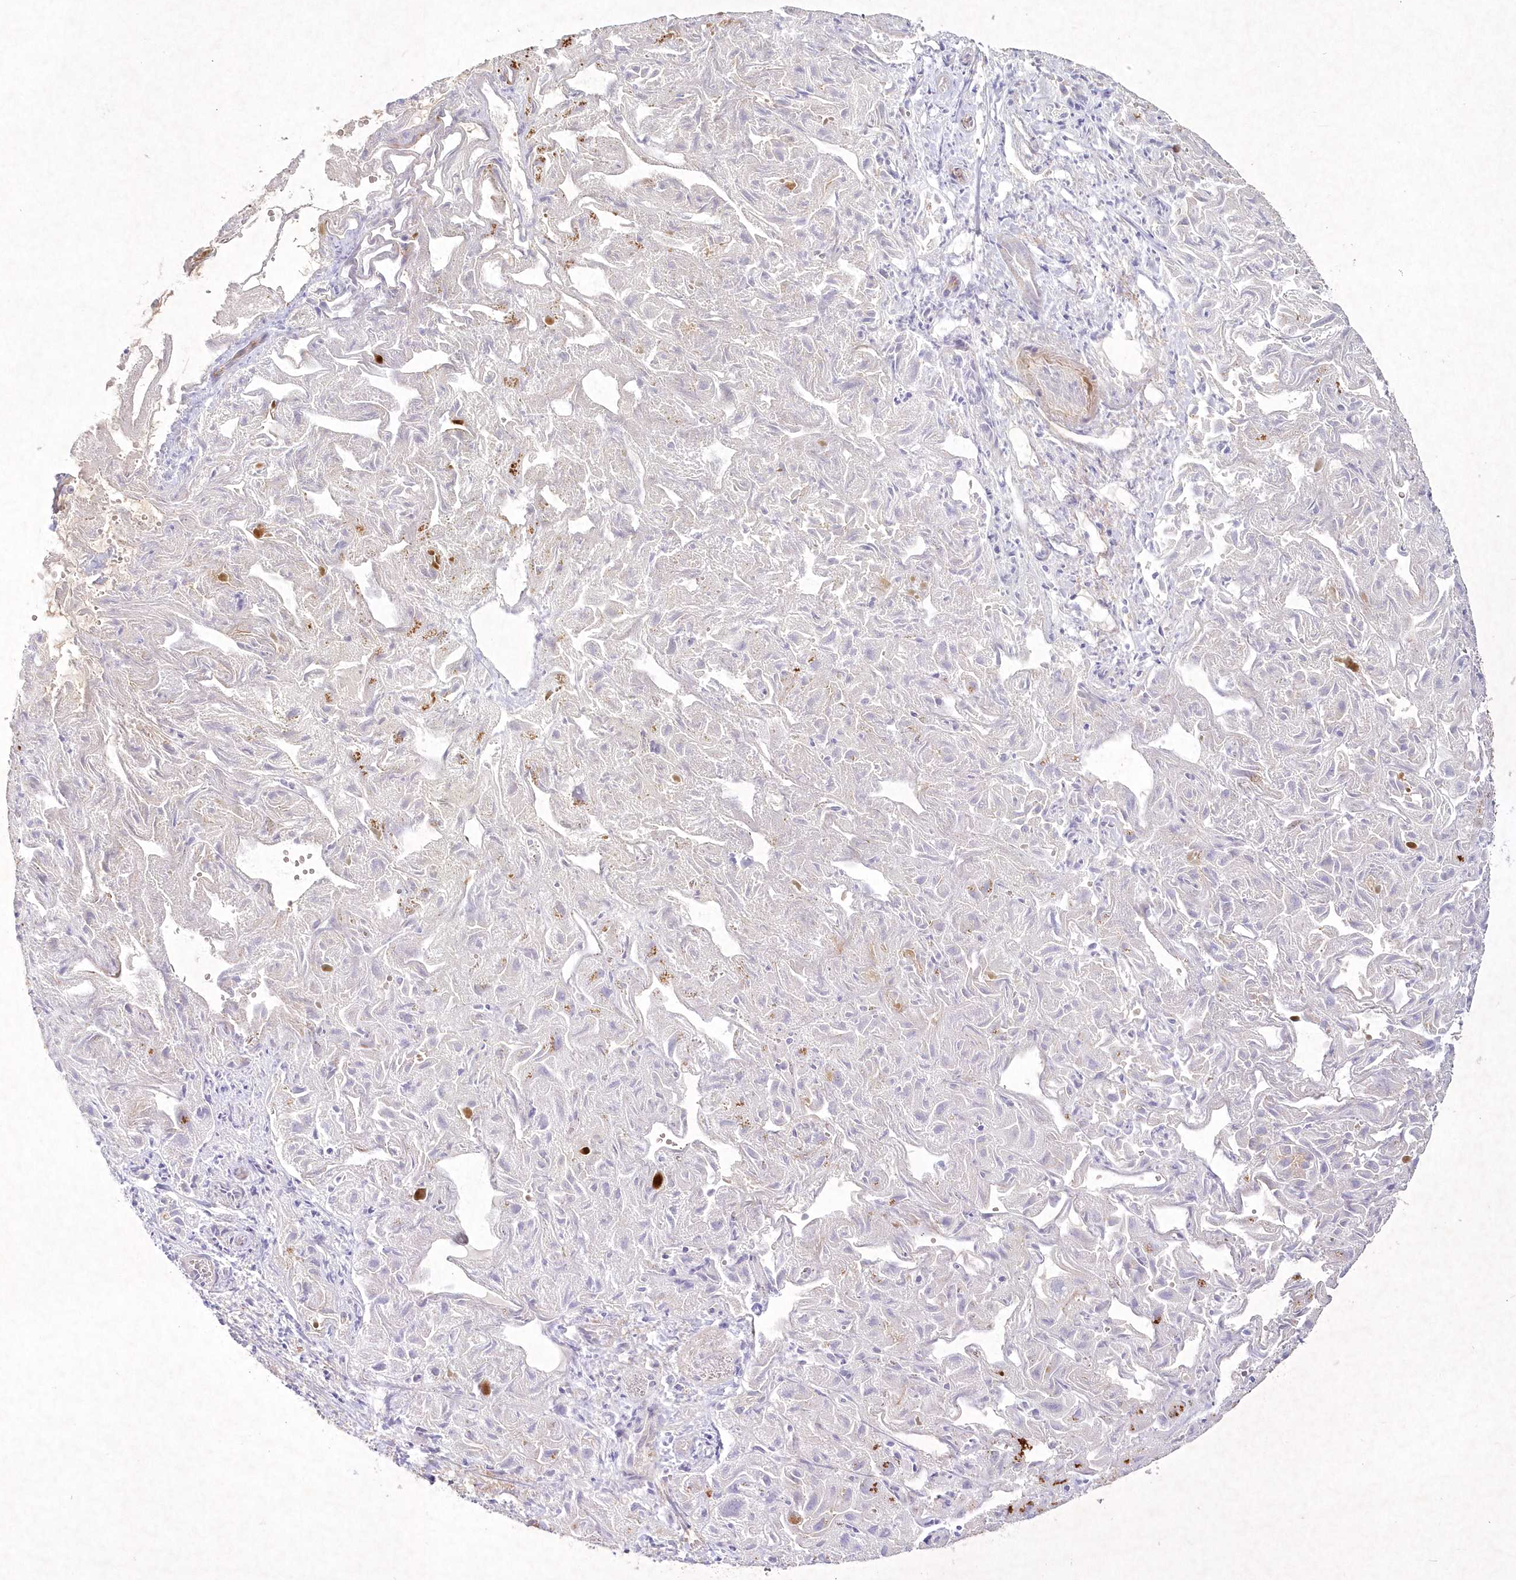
{"staining": {"intensity": "negative", "quantity": "none", "location": "none"}, "tissue": "liver cancer", "cell_type": "Tumor cells", "image_type": "cancer", "snomed": [{"axis": "morphology", "description": "Cholangiocarcinoma"}, {"axis": "topography", "description": "Liver"}], "caption": "This is an immunohistochemistry (IHC) image of human liver cancer. There is no expression in tumor cells.", "gene": "TOGARAM2", "patient": {"sex": "female", "age": 52}}